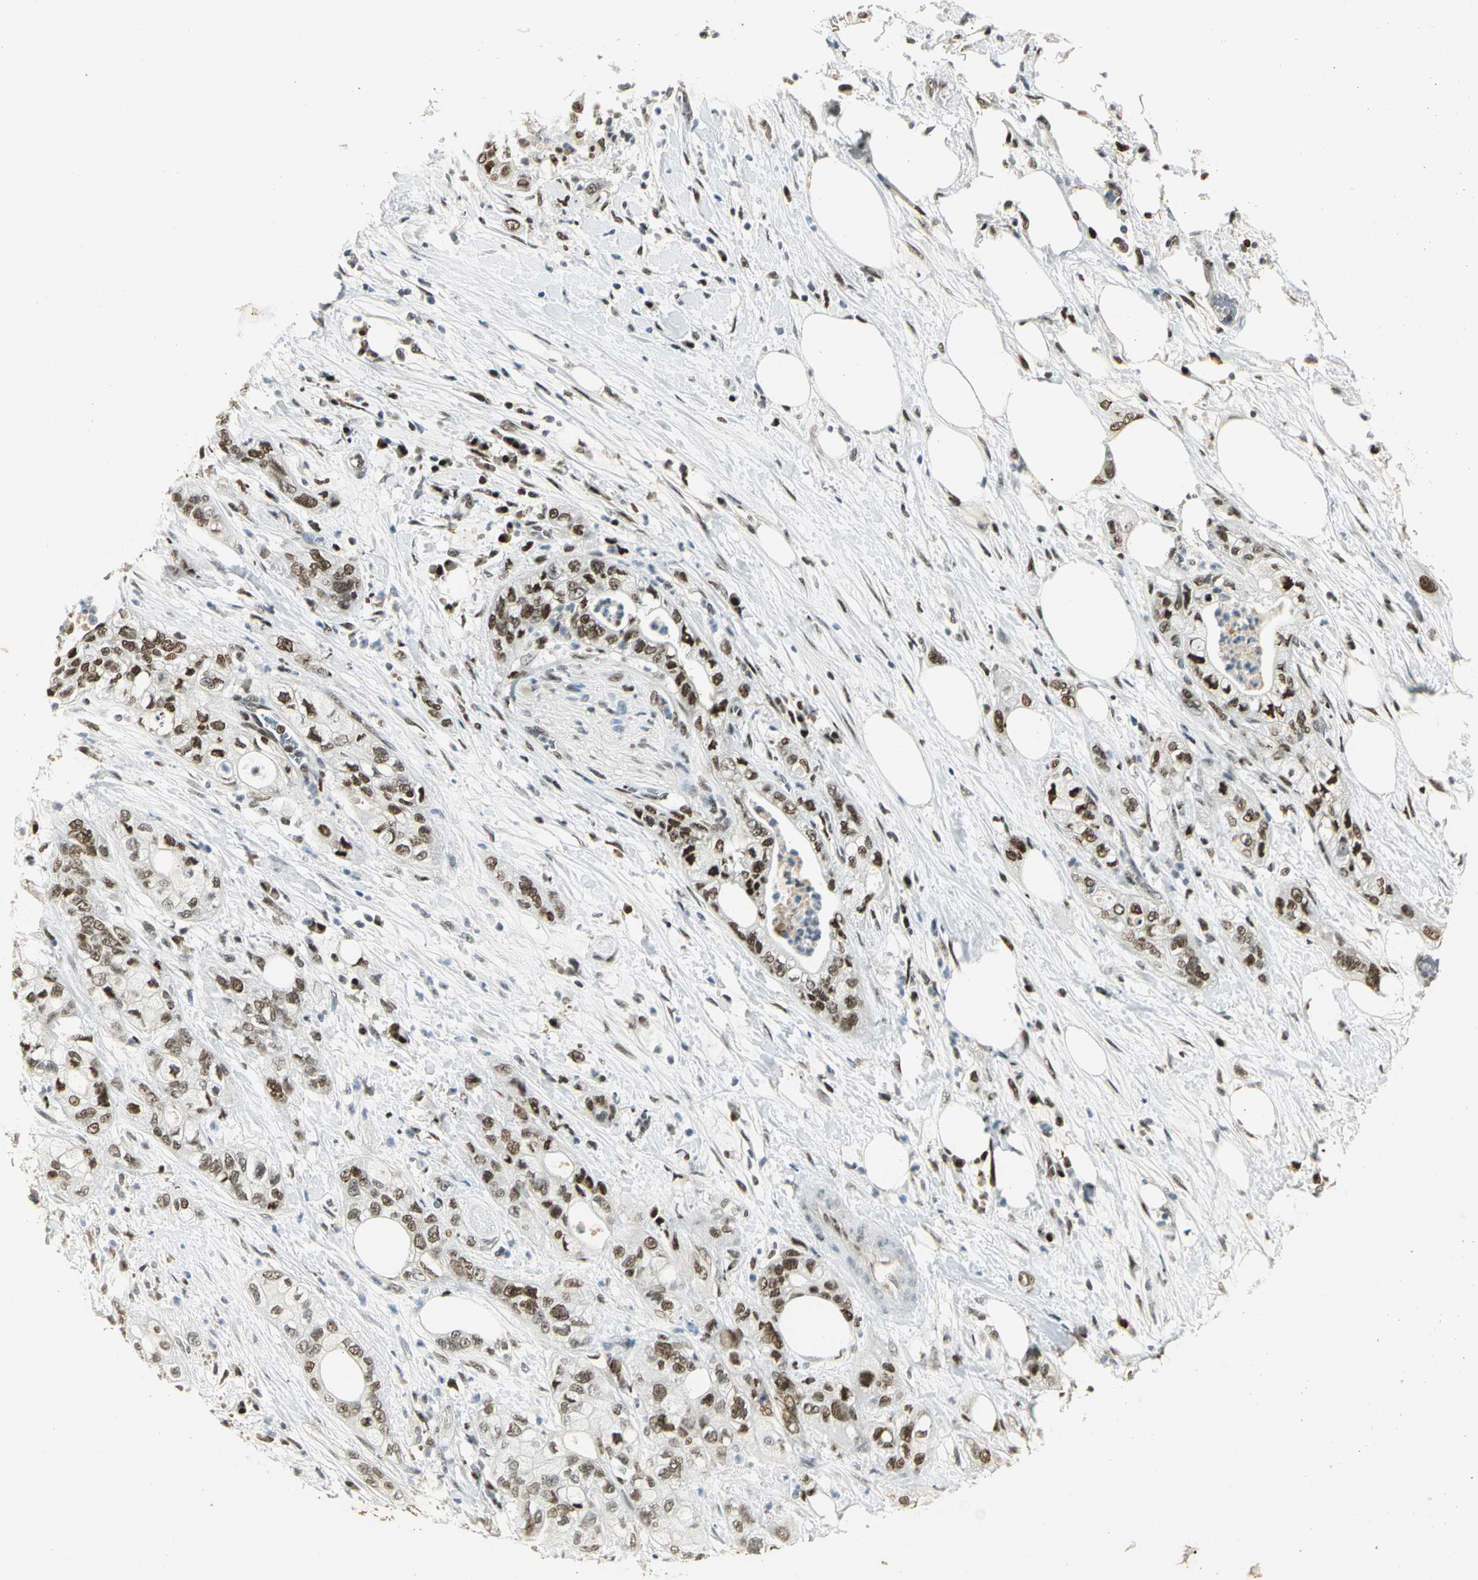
{"staining": {"intensity": "strong", "quantity": ">75%", "location": "nuclear"}, "tissue": "pancreatic cancer", "cell_type": "Tumor cells", "image_type": "cancer", "snomed": [{"axis": "morphology", "description": "Adenocarcinoma, NOS"}, {"axis": "topography", "description": "Pancreas"}], "caption": "There is high levels of strong nuclear staining in tumor cells of adenocarcinoma (pancreatic), as demonstrated by immunohistochemical staining (brown color).", "gene": "AK6", "patient": {"sex": "male", "age": 70}}